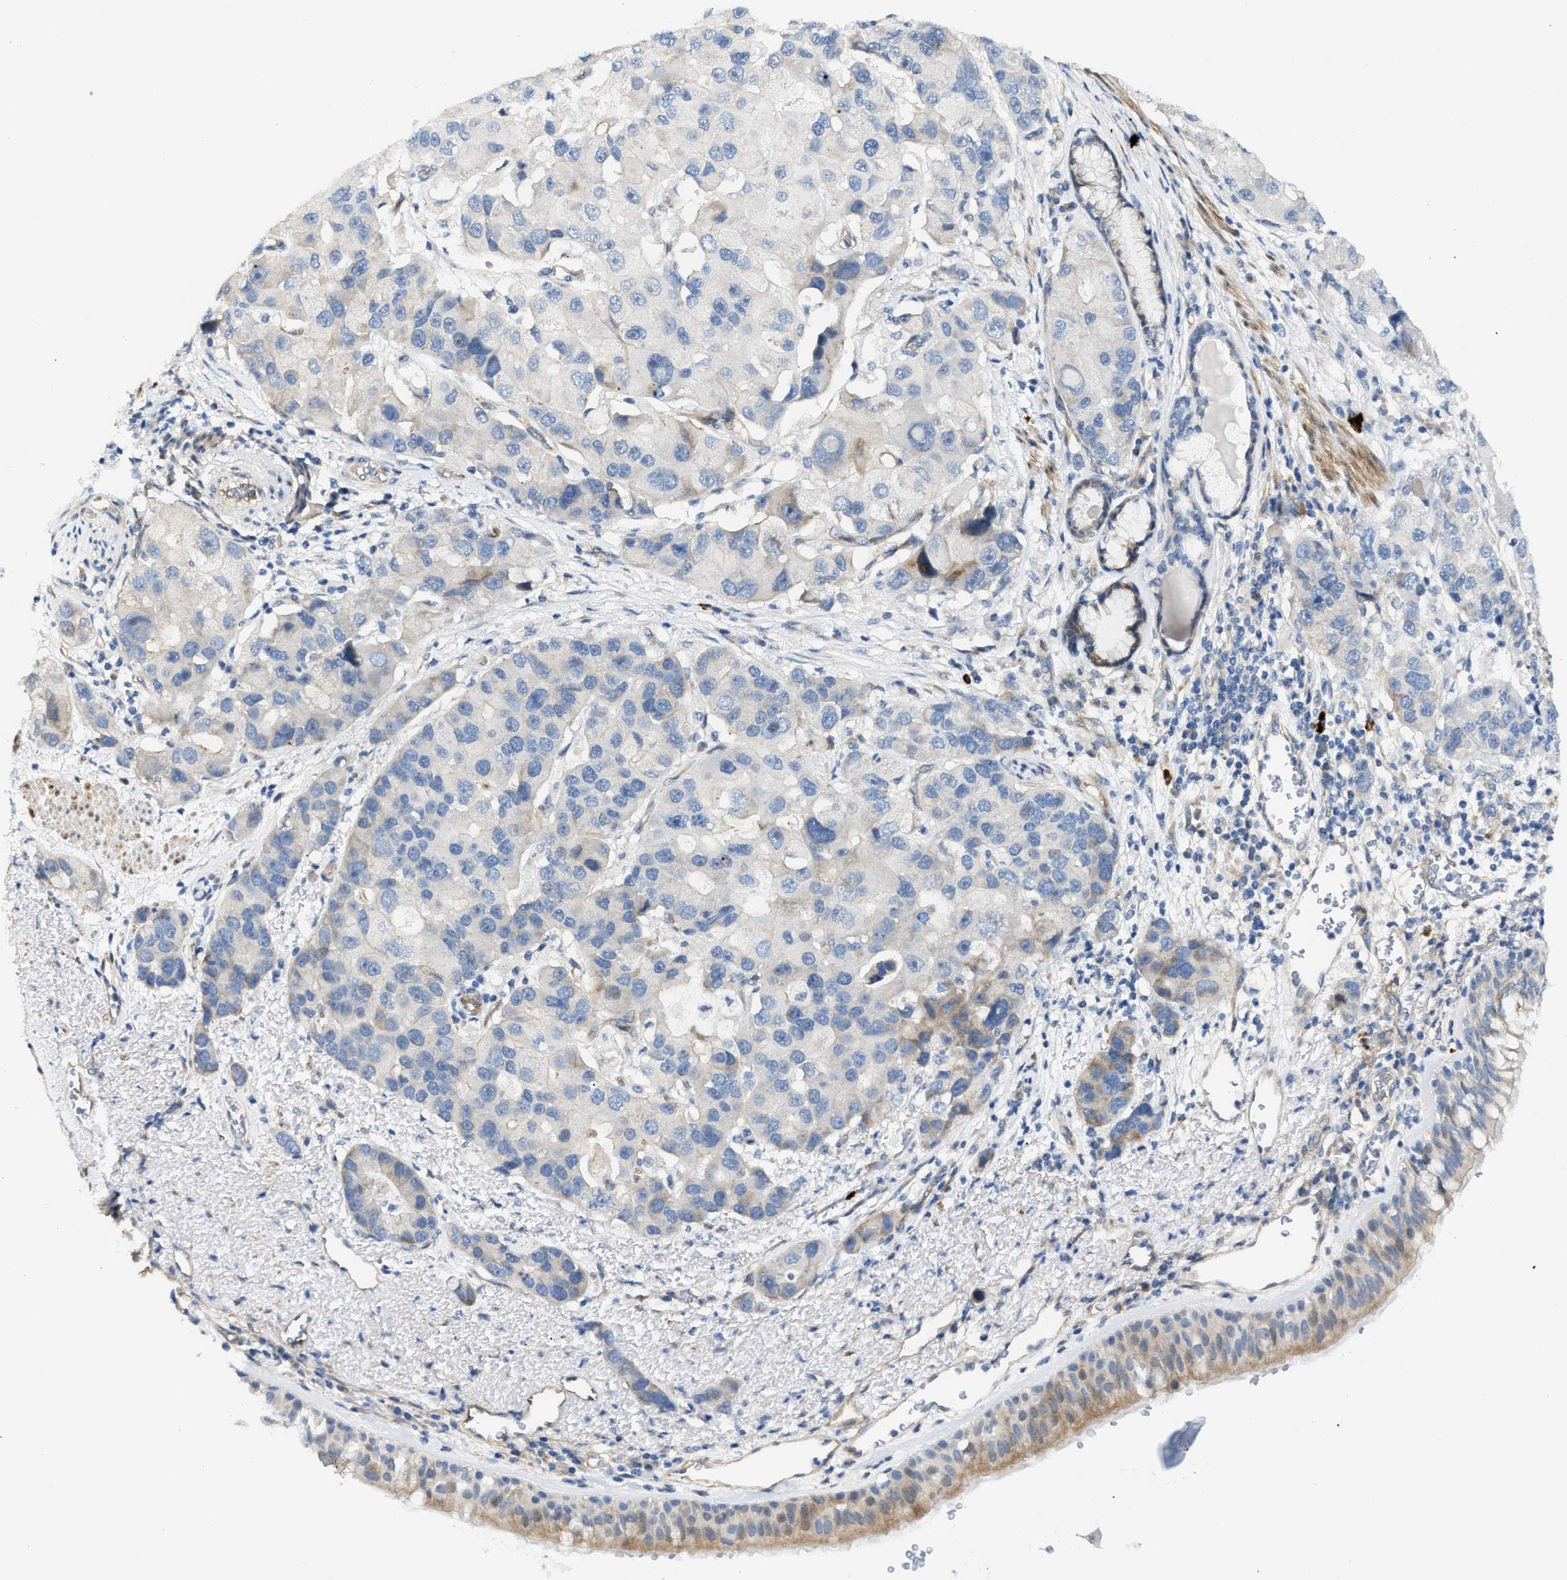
{"staining": {"intensity": "weak", "quantity": ">75%", "location": "cytoplasmic/membranous"}, "tissue": "bronchus", "cell_type": "Respiratory epithelial cells", "image_type": "normal", "snomed": [{"axis": "morphology", "description": "Normal tissue, NOS"}, {"axis": "morphology", "description": "Adenocarcinoma, NOS"}, {"axis": "morphology", "description": "Adenocarcinoma, metastatic, NOS"}, {"axis": "topography", "description": "Lymph node"}, {"axis": "topography", "description": "Bronchus"}, {"axis": "topography", "description": "Lung"}], "caption": "Approximately >75% of respiratory epithelial cells in unremarkable human bronchus display weak cytoplasmic/membranous protein positivity as visualized by brown immunohistochemical staining.", "gene": "FHL1", "patient": {"sex": "female", "age": 54}}